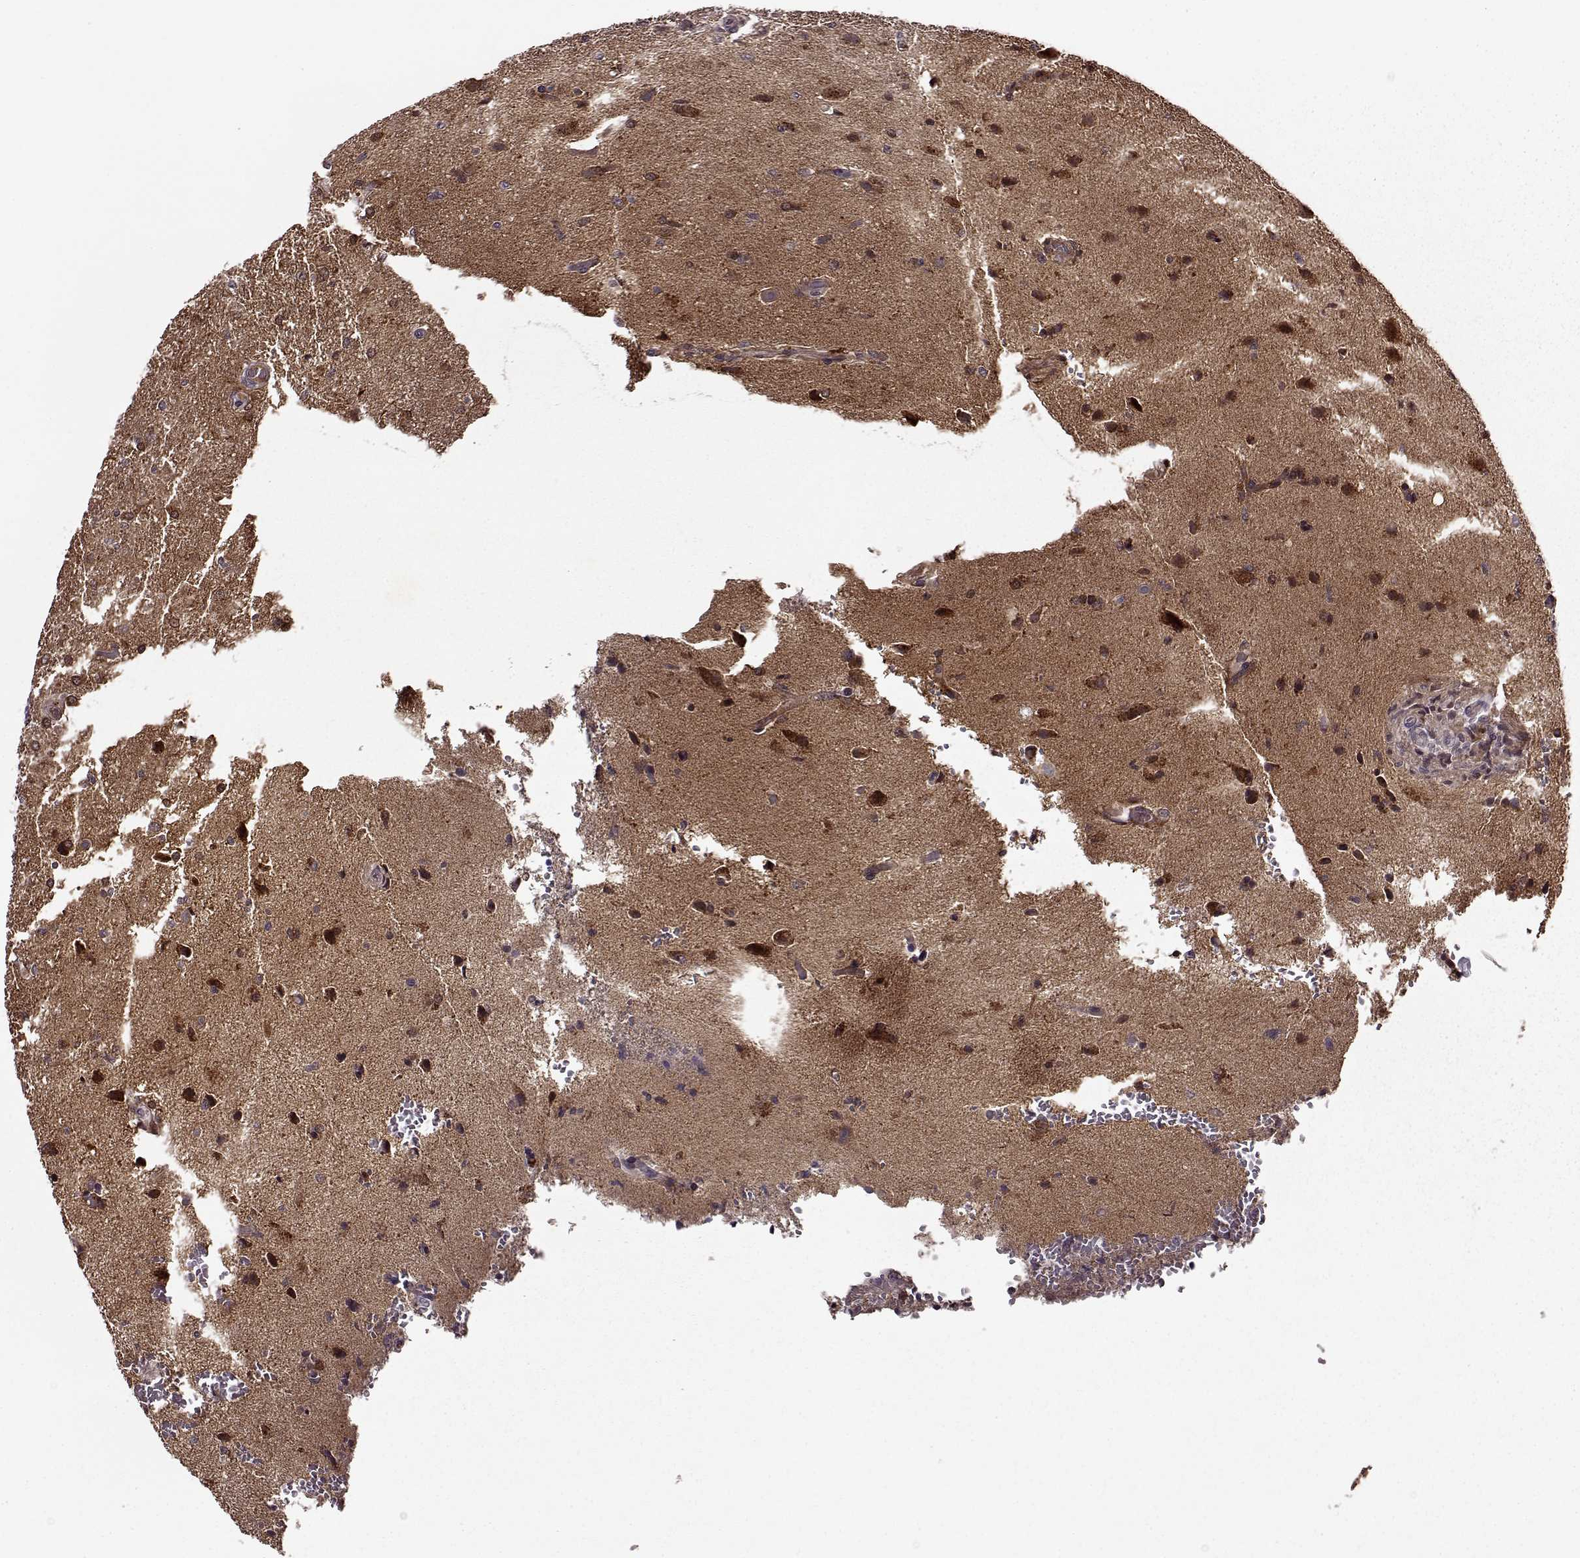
{"staining": {"intensity": "negative", "quantity": "none", "location": "none"}, "tissue": "glioma", "cell_type": "Tumor cells", "image_type": "cancer", "snomed": [{"axis": "morphology", "description": "Glioma, malignant, High grade"}, {"axis": "topography", "description": "Brain"}], "caption": "Tumor cells are negative for brown protein staining in malignant glioma (high-grade). (DAB immunohistochemistry visualized using brightfield microscopy, high magnification).", "gene": "MAIP1", "patient": {"sex": "male", "age": 68}}